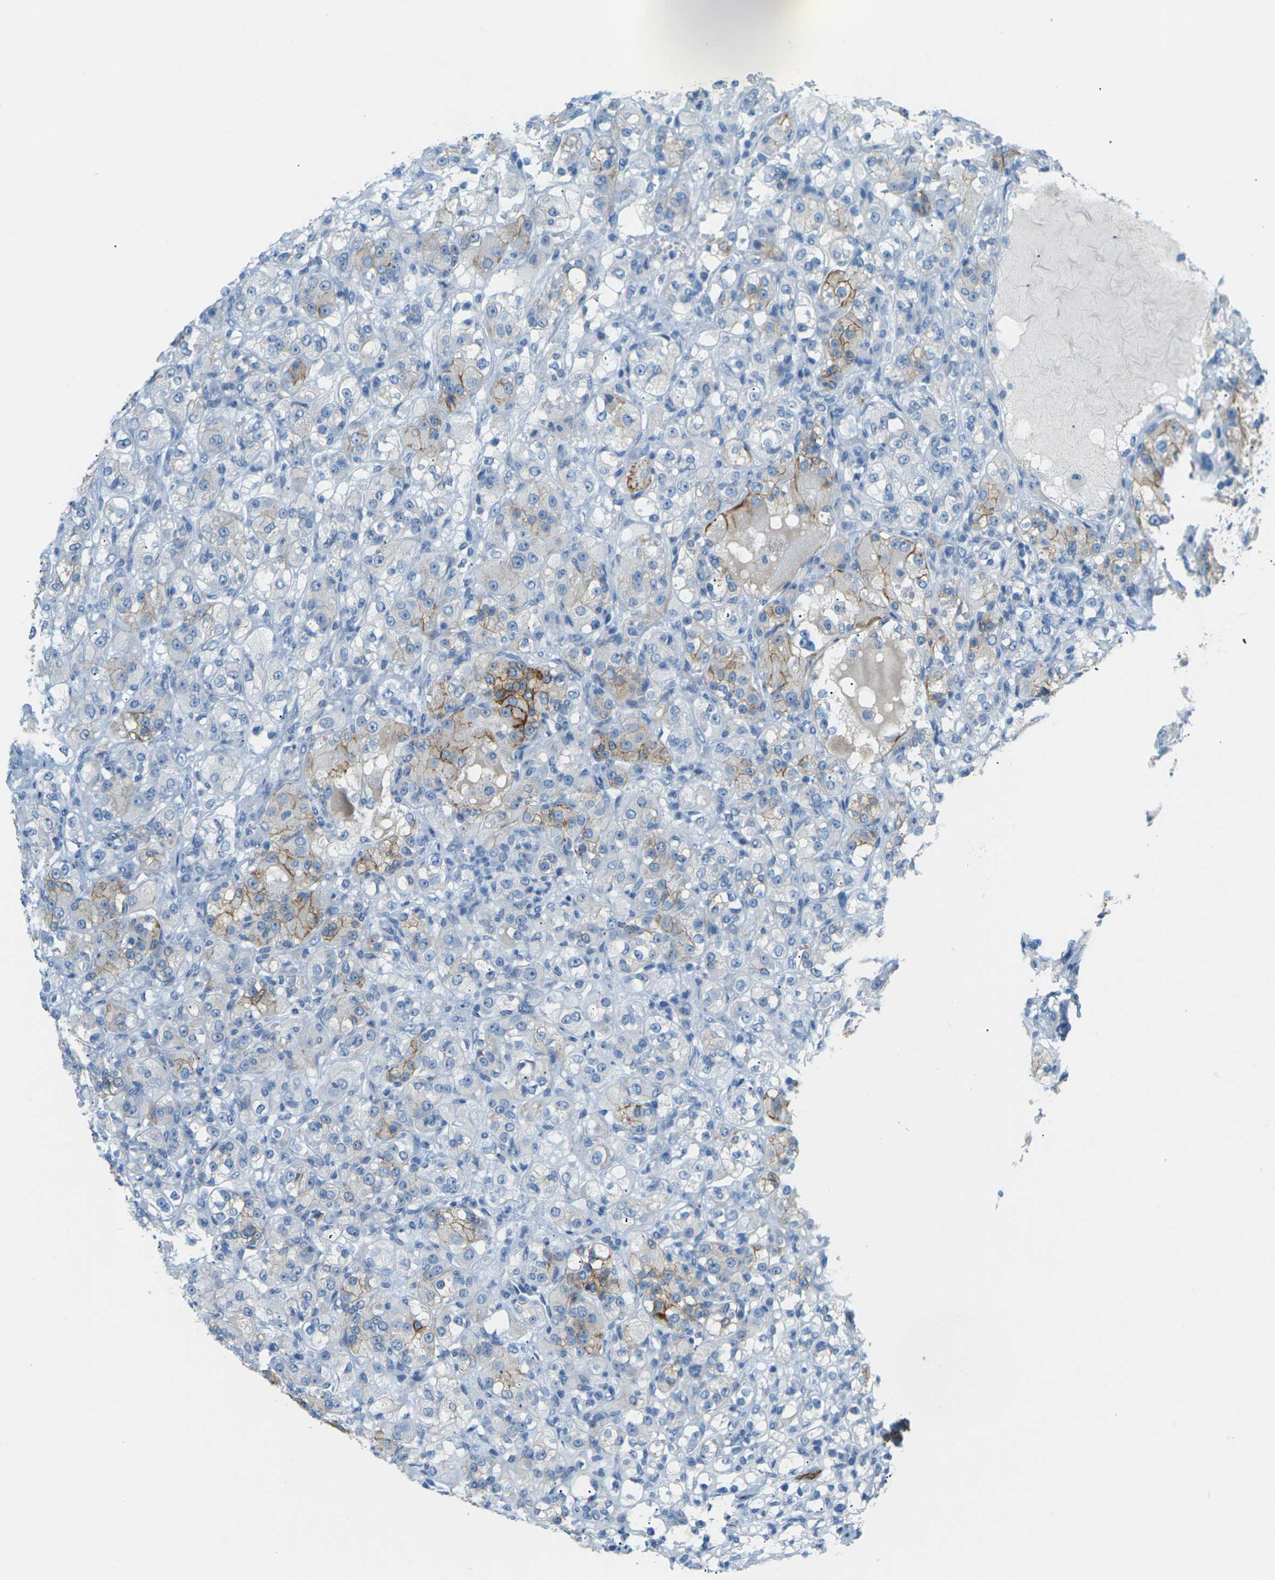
{"staining": {"intensity": "moderate", "quantity": "25%-75%", "location": "cytoplasmic/membranous"}, "tissue": "renal cancer", "cell_type": "Tumor cells", "image_type": "cancer", "snomed": [{"axis": "morphology", "description": "Normal tissue, NOS"}, {"axis": "morphology", "description": "Adenocarcinoma, NOS"}, {"axis": "topography", "description": "Kidney"}], "caption": "DAB immunohistochemical staining of human renal cancer (adenocarcinoma) displays moderate cytoplasmic/membranous protein staining in approximately 25%-75% of tumor cells.", "gene": "CDH16", "patient": {"sex": "male", "age": 61}}